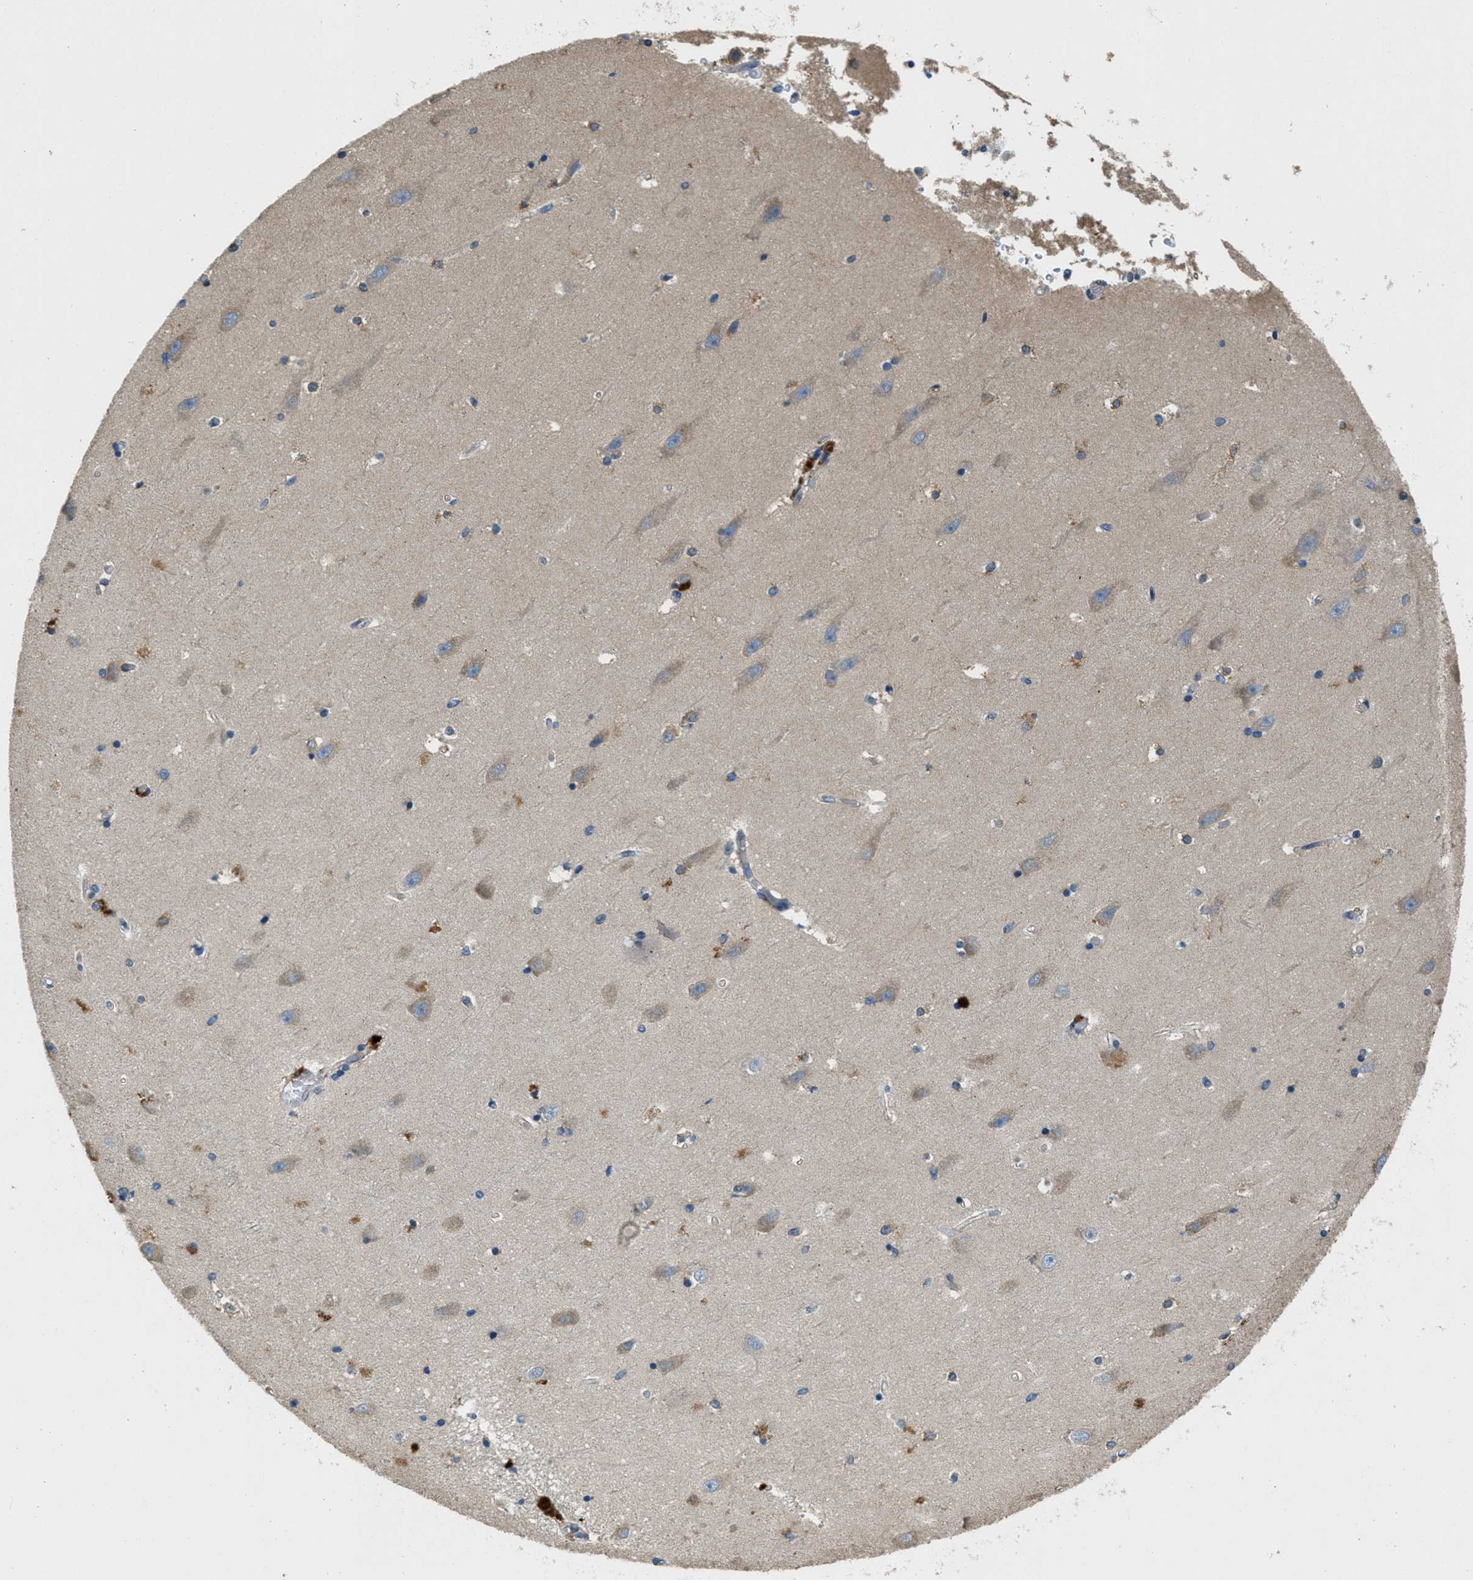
{"staining": {"intensity": "moderate", "quantity": "<25%", "location": "cytoplasmic/membranous"}, "tissue": "hippocampus", "cell_type": "Glial cells", "image_type": "normal", "snomed": [{"axis": "morphology", "description": "Normal tissue, NOS"}, {"axis": "topography", "description": "Hippocampus"}], "caption": "An IHC image of unremarkable tissue is shown. Protein staining in brown shows moderate cytoplasmic/membranous positivity in hippocampus within glial cells. The protein is shown in brown color, while the nuclei are stained blue.", "gene": "GIMAP8", "patient": {"sex": "male", "age": 45}}